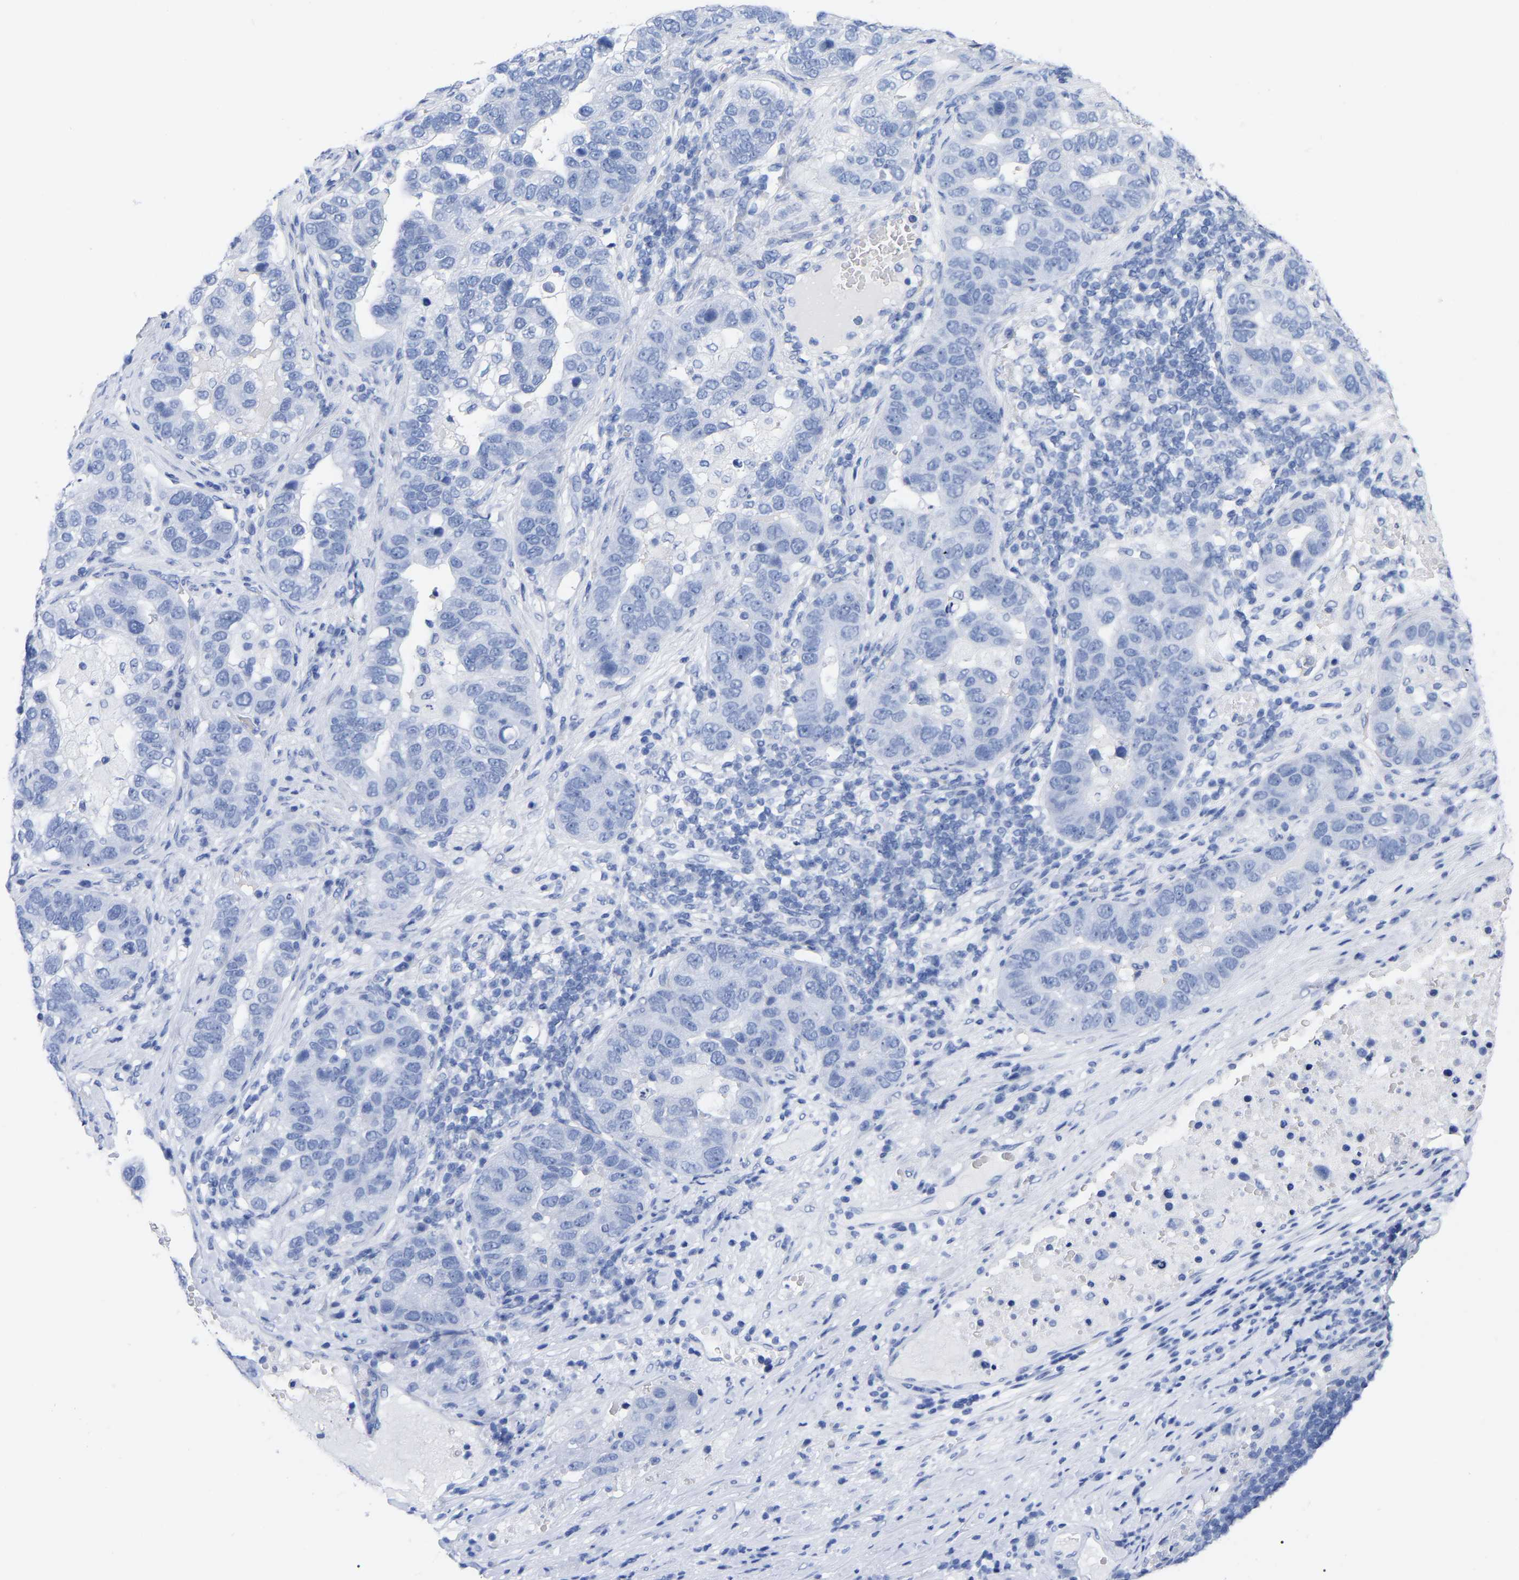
{"staining": {"intensity": "negative", "quantity": "none", "location": "none"}, "tissue": "pancreatic cancer", "cell_type": "Tumor cells", "image_type": "cancer", "snomed": [{"axis": "morphology", "description": "Adenocarcinoma, NOS"}, {"axis": "topography", "description": "Pancreas"}], "caption": "There is no significant positivity in tumor cells of pancreatic cancer.", "gene": "HAPLN1", "patient": {"sex": "female", "age": 61}}